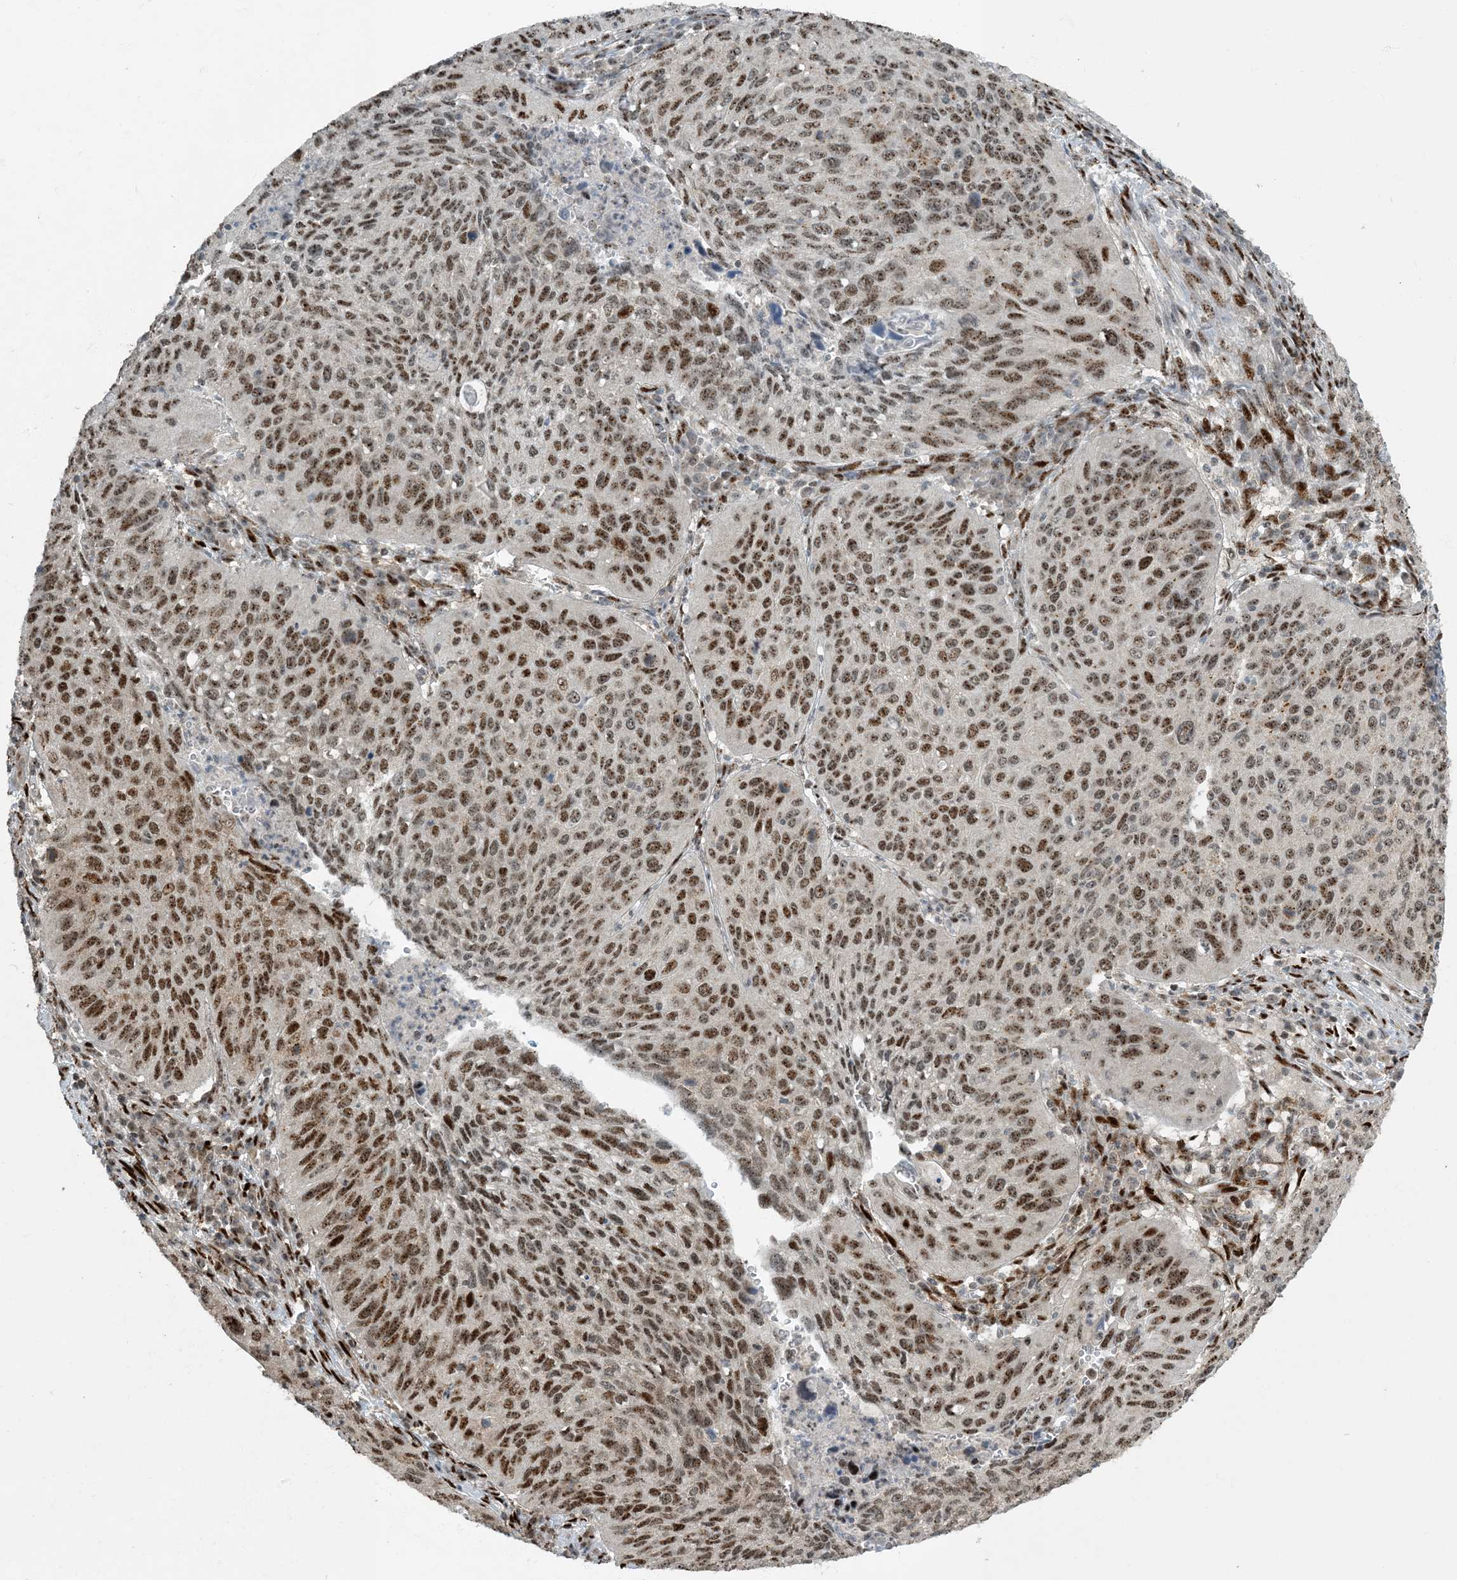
{"staining": {"intensity": "moderate", "quantity": ">75%", "location": "nuclear"}, "tissue": "cervical cancer", "cell_type": "Tumor cells", "image_type": "cancer", "snomed": [{"axis": "morphology", "description": "Squamous cell carcinoma, NOS"}, {"axis": "topography", "description": "Cervix"}], "caption": "An immunohistochemistry image of tumor tissue is shown. Protein staining in brown labels moderate nuclear positivity in cervical squamous cell carcinoma within tumor cells.", "gene": "MBD1", "patient": {"sex": "female", "age": 38}}